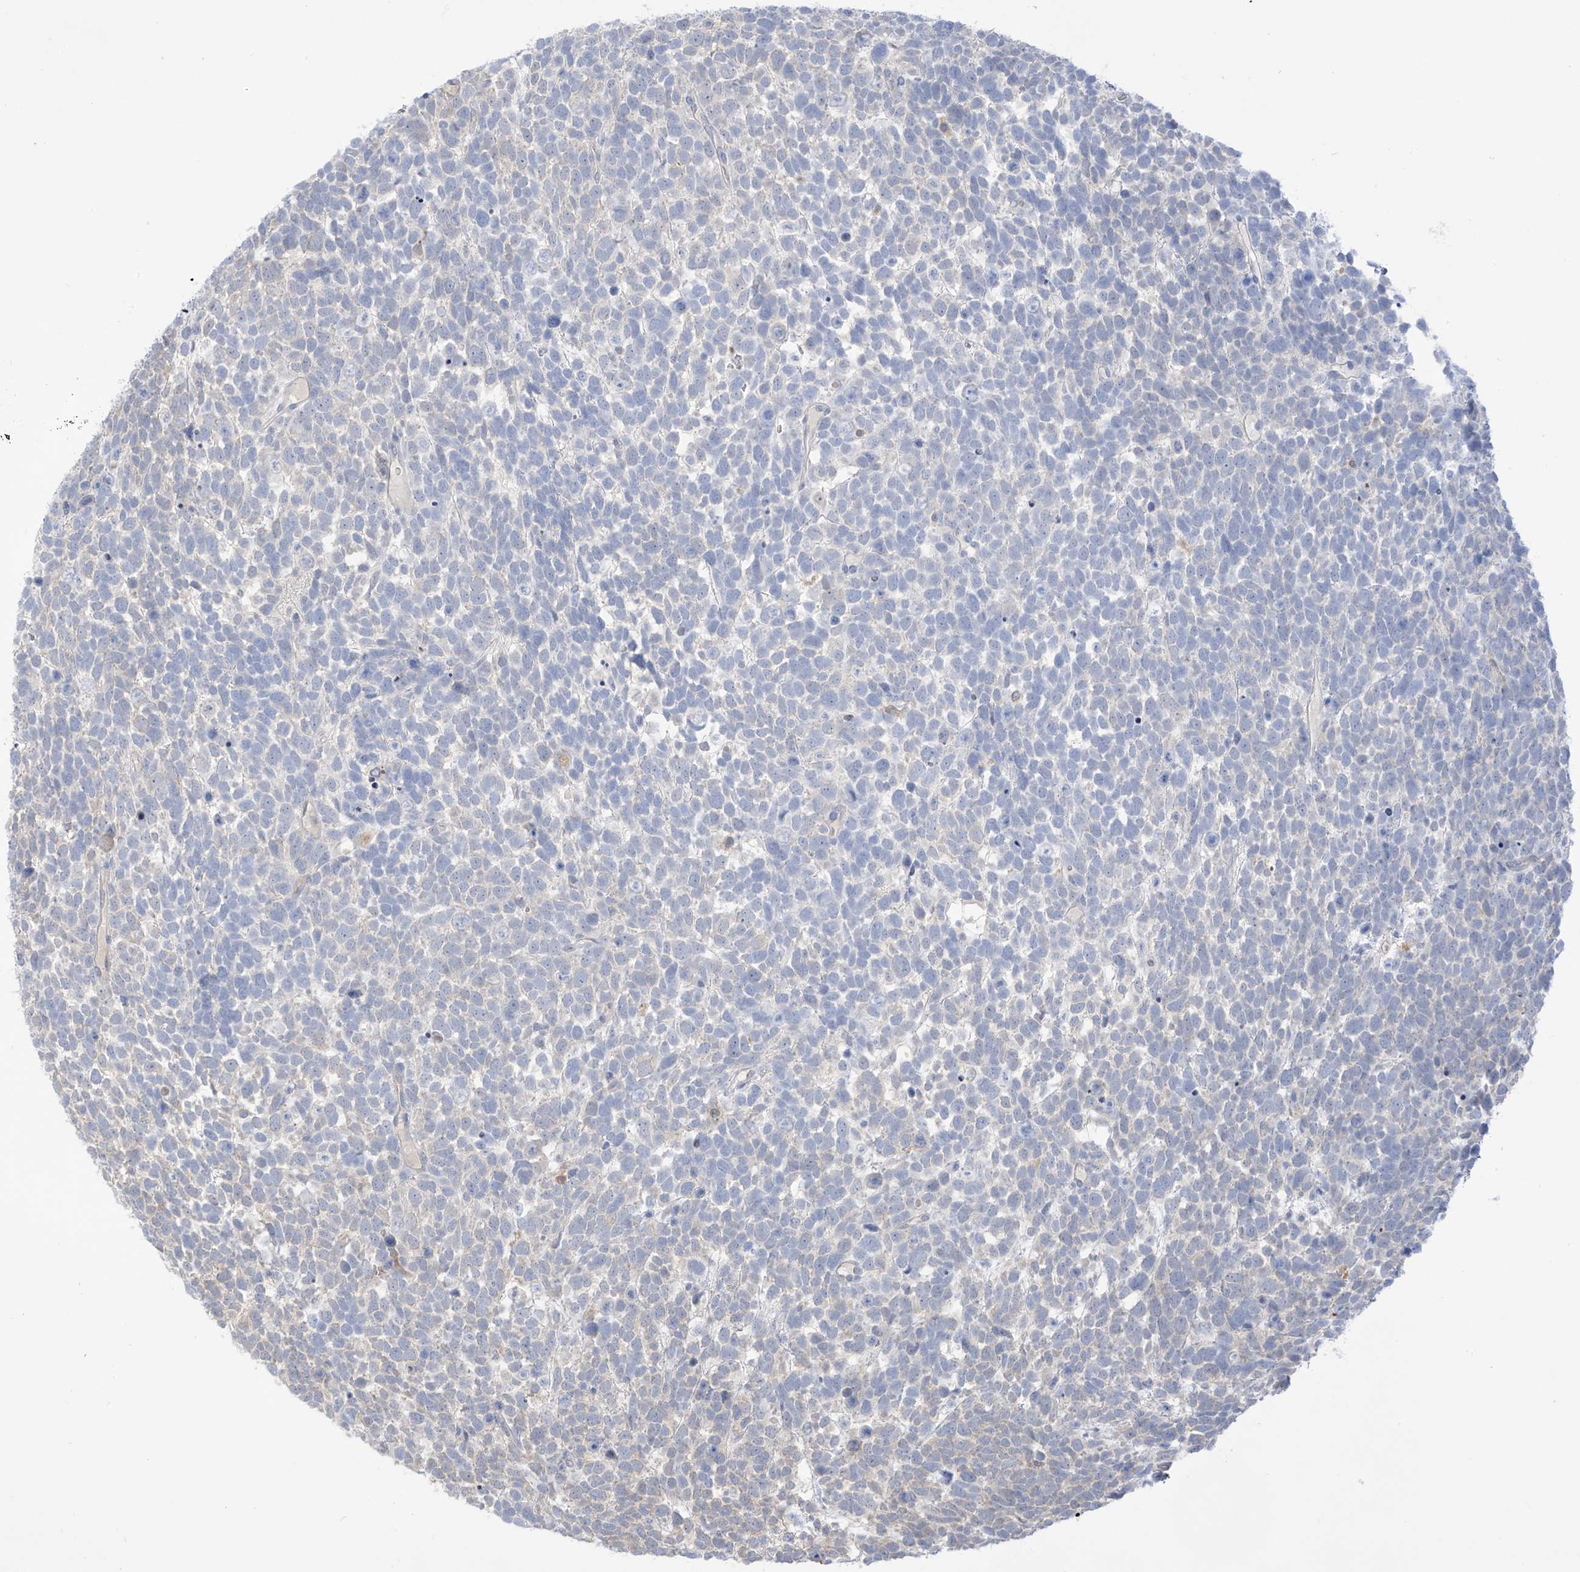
{"staining": {"intensity": "negative", "quantity": "none", "location": "none"}, "tissue": "urothelial cancer", "cell_type": "Tumor cells", "image_type": "cancer", "snomed": [{"axis": "morphology", "description": "Urothelial carcinoma, High grade"}, {"axis": "topography", "description": "Urinary bladder"}], "caption": "Image shows no significant protein staining in tumor cells of high-grade urothelial carcinoma.", "gene": "IDH1", "patient": {"sex": "female", "age": 82}}